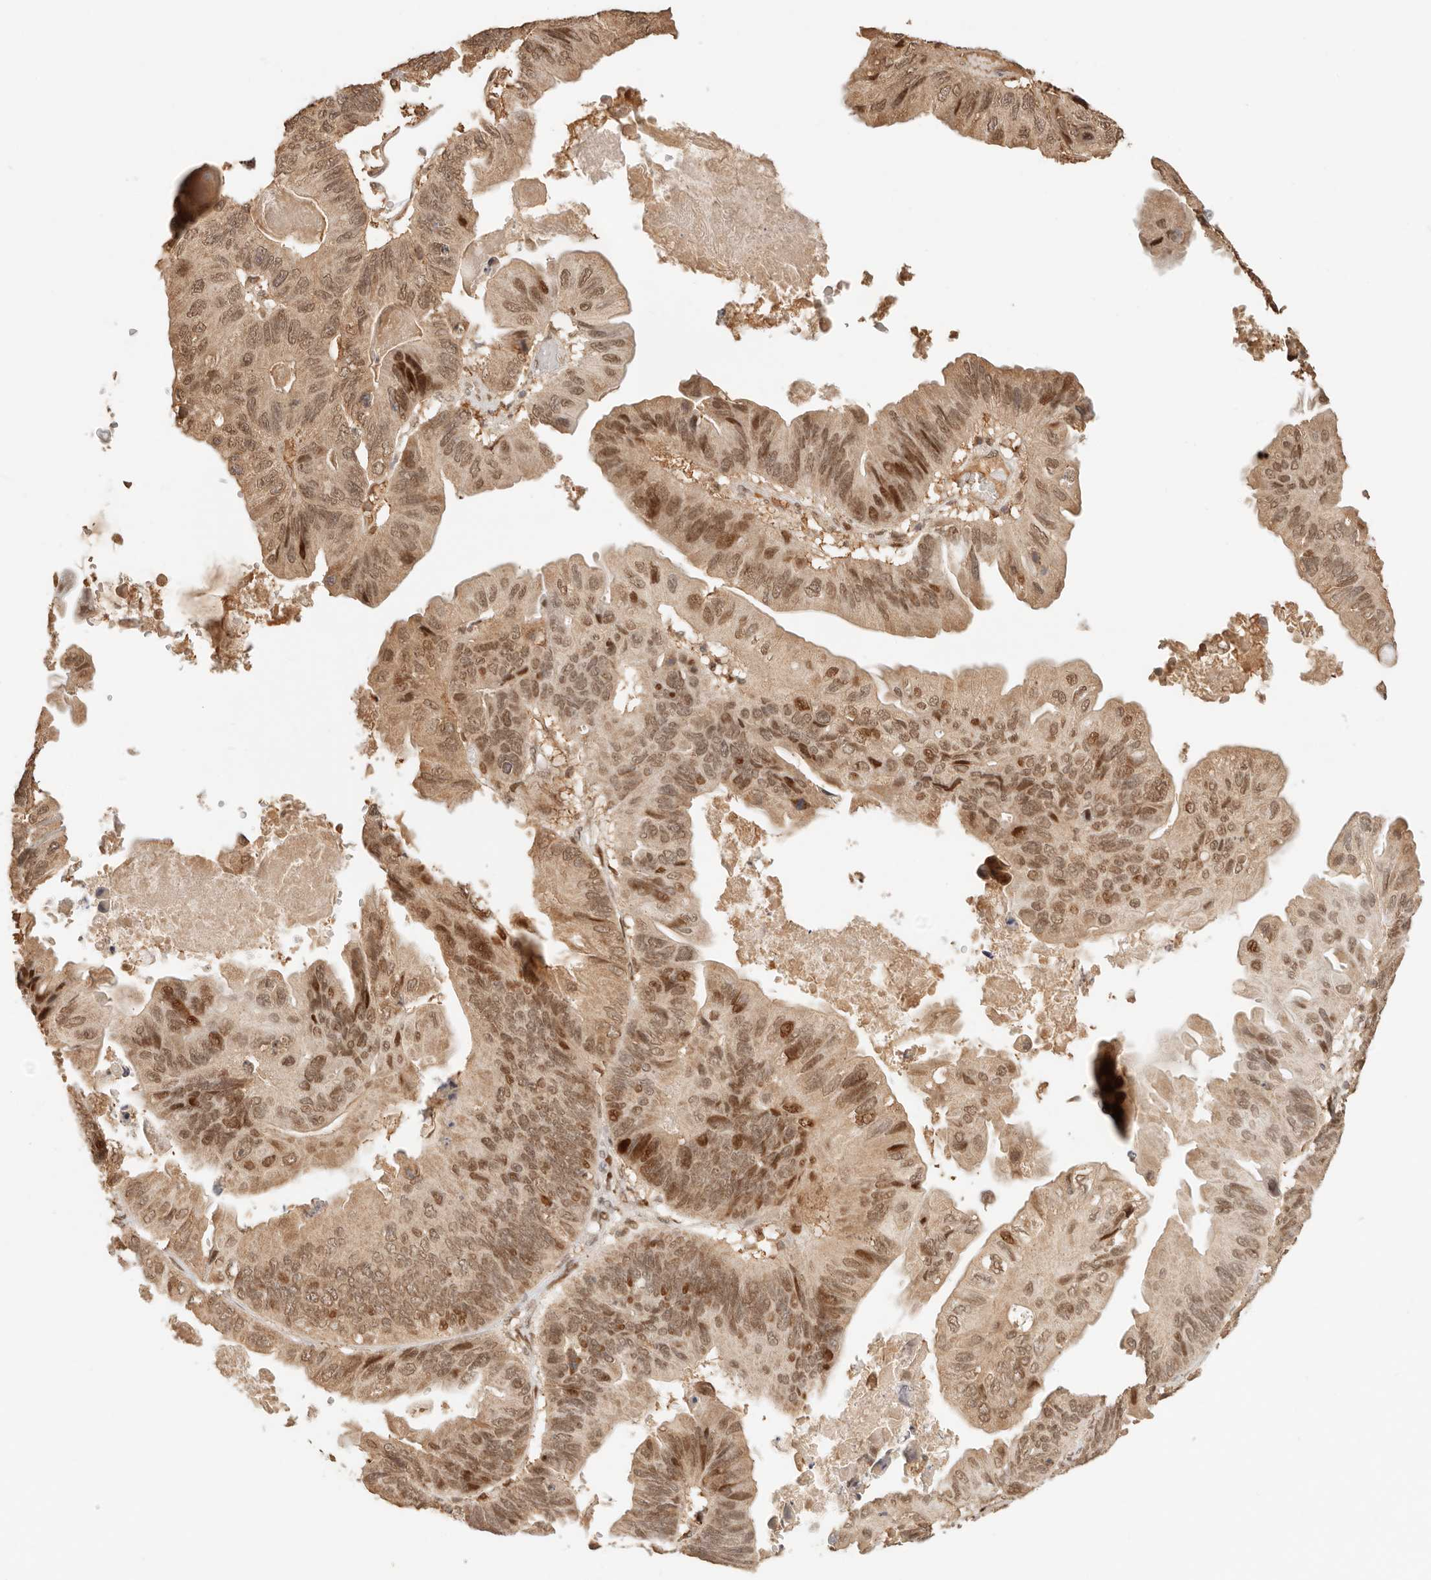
{"staining": {"intensity": "moderate", "quantity": ">75%", "location": "nuclear"}, "tissue": "ovarian cancer", "cell_type": "Tumor cells", "image_type": "cancer", "snomed": [{"axis": "morphology", "description": "Cystadenocarcinoma, mucinous, NOS"}, {"axis": "topography", "description": "Ovary"}], "caption": "The histopathology image reveals immunohistochemical staining of ovarian cancer (mucinous cystadenocarcinoma). There is moderate nuclear expression is identified in about >75% of tumor cells. (Brightfield microscopy of DAB IHC at high magnification).", "gene": "NPAS2", "patient": {"sex": "female", "age": 61}}